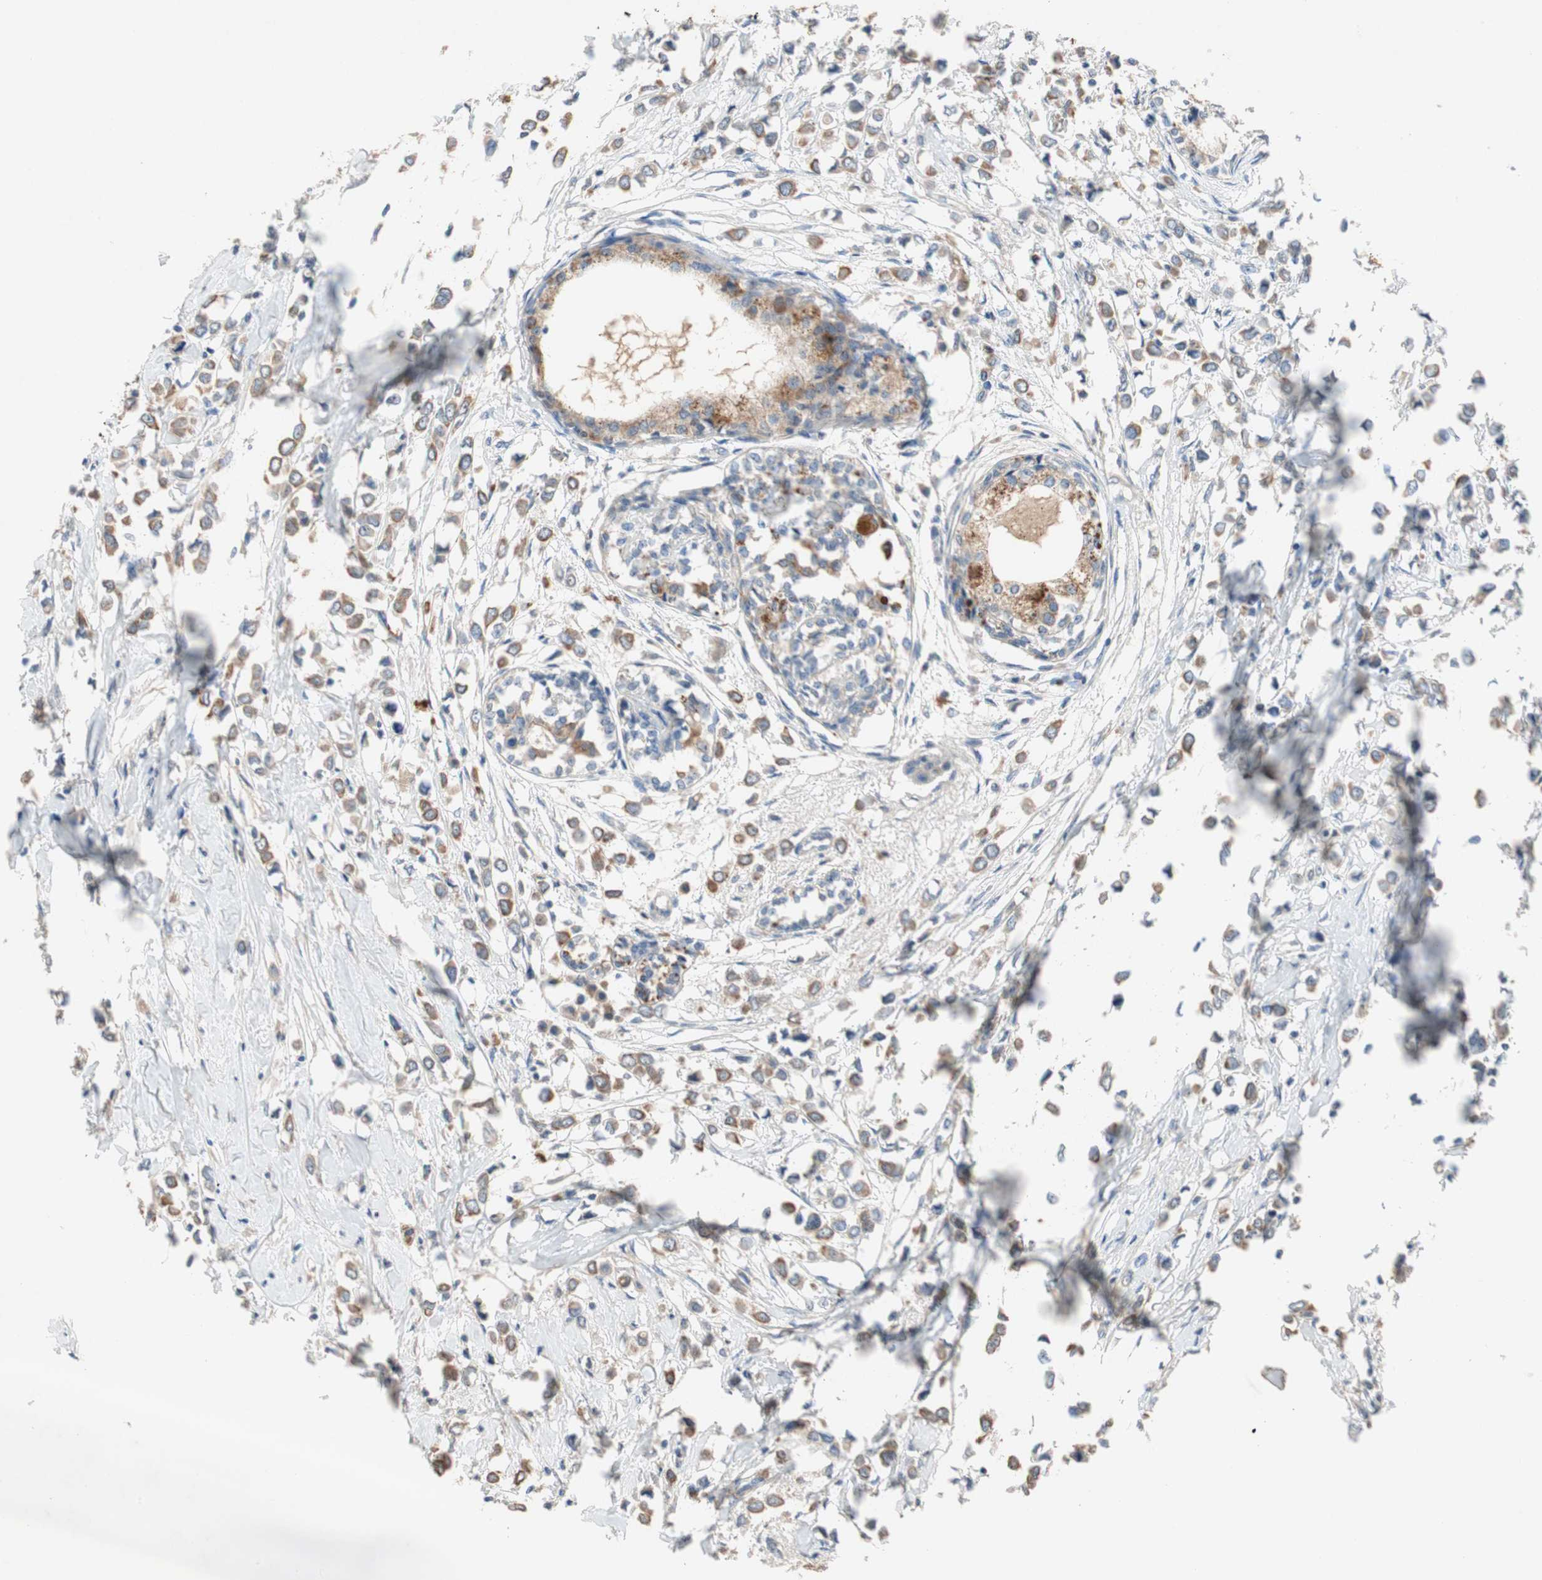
{"staining": {"intensity": "moderate", "quantity": ">75%", "location": "cytoplasmic/membranous"}, "tissue": "breast cancer", "cell_type": "Tumor cells", "image_type": "cancer", "snomed": [{"axis": "morphology", "description": "Lobular carcinoma"}, {"axis": "topography", "description": "Breast"}], "caption": "Breast cancer stained with a protein marker shows moderate staining in tumor cells.", "gene": "ADAP1", "patient": {"sex": "female", "age": 51}}